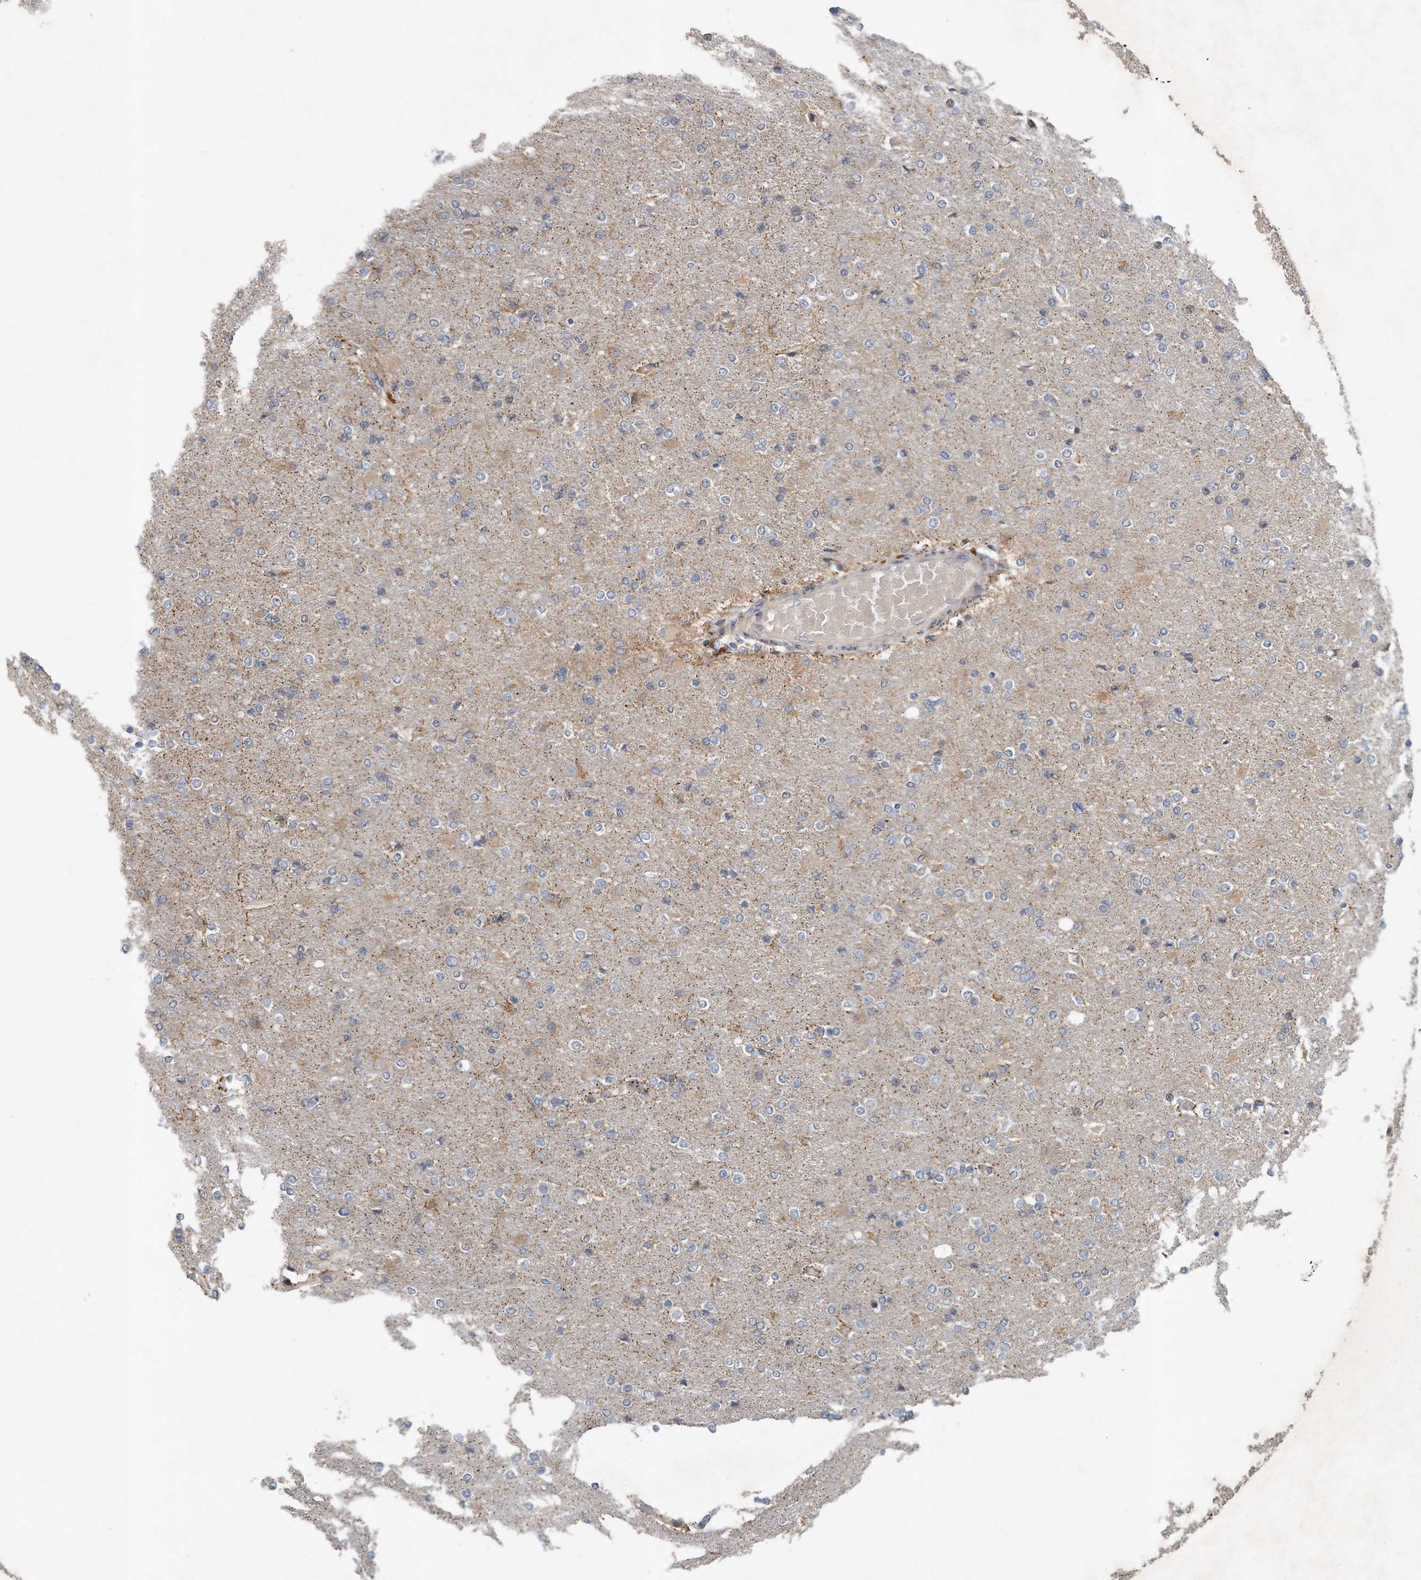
{"staining": {"intensity": "negative", "quantity": "none", "location": "none"}, "tissue": "glioma", "cell_type": "Tumor cells", "image_type": "cancer", "snomed": [{"axis": "morphology", "description": "Glioma, malignant, High grade"}, {"axis": "topography", "description": "Cerebral cortex"}], "caption": "Immunohistochemistry (IHC) micrograph of neoplastic tissue: glioma stained with DAB shows no significant protein expression in tumor cells.", "gene": "PCDH8", "patient": {"sex": "female", "age": 36}}